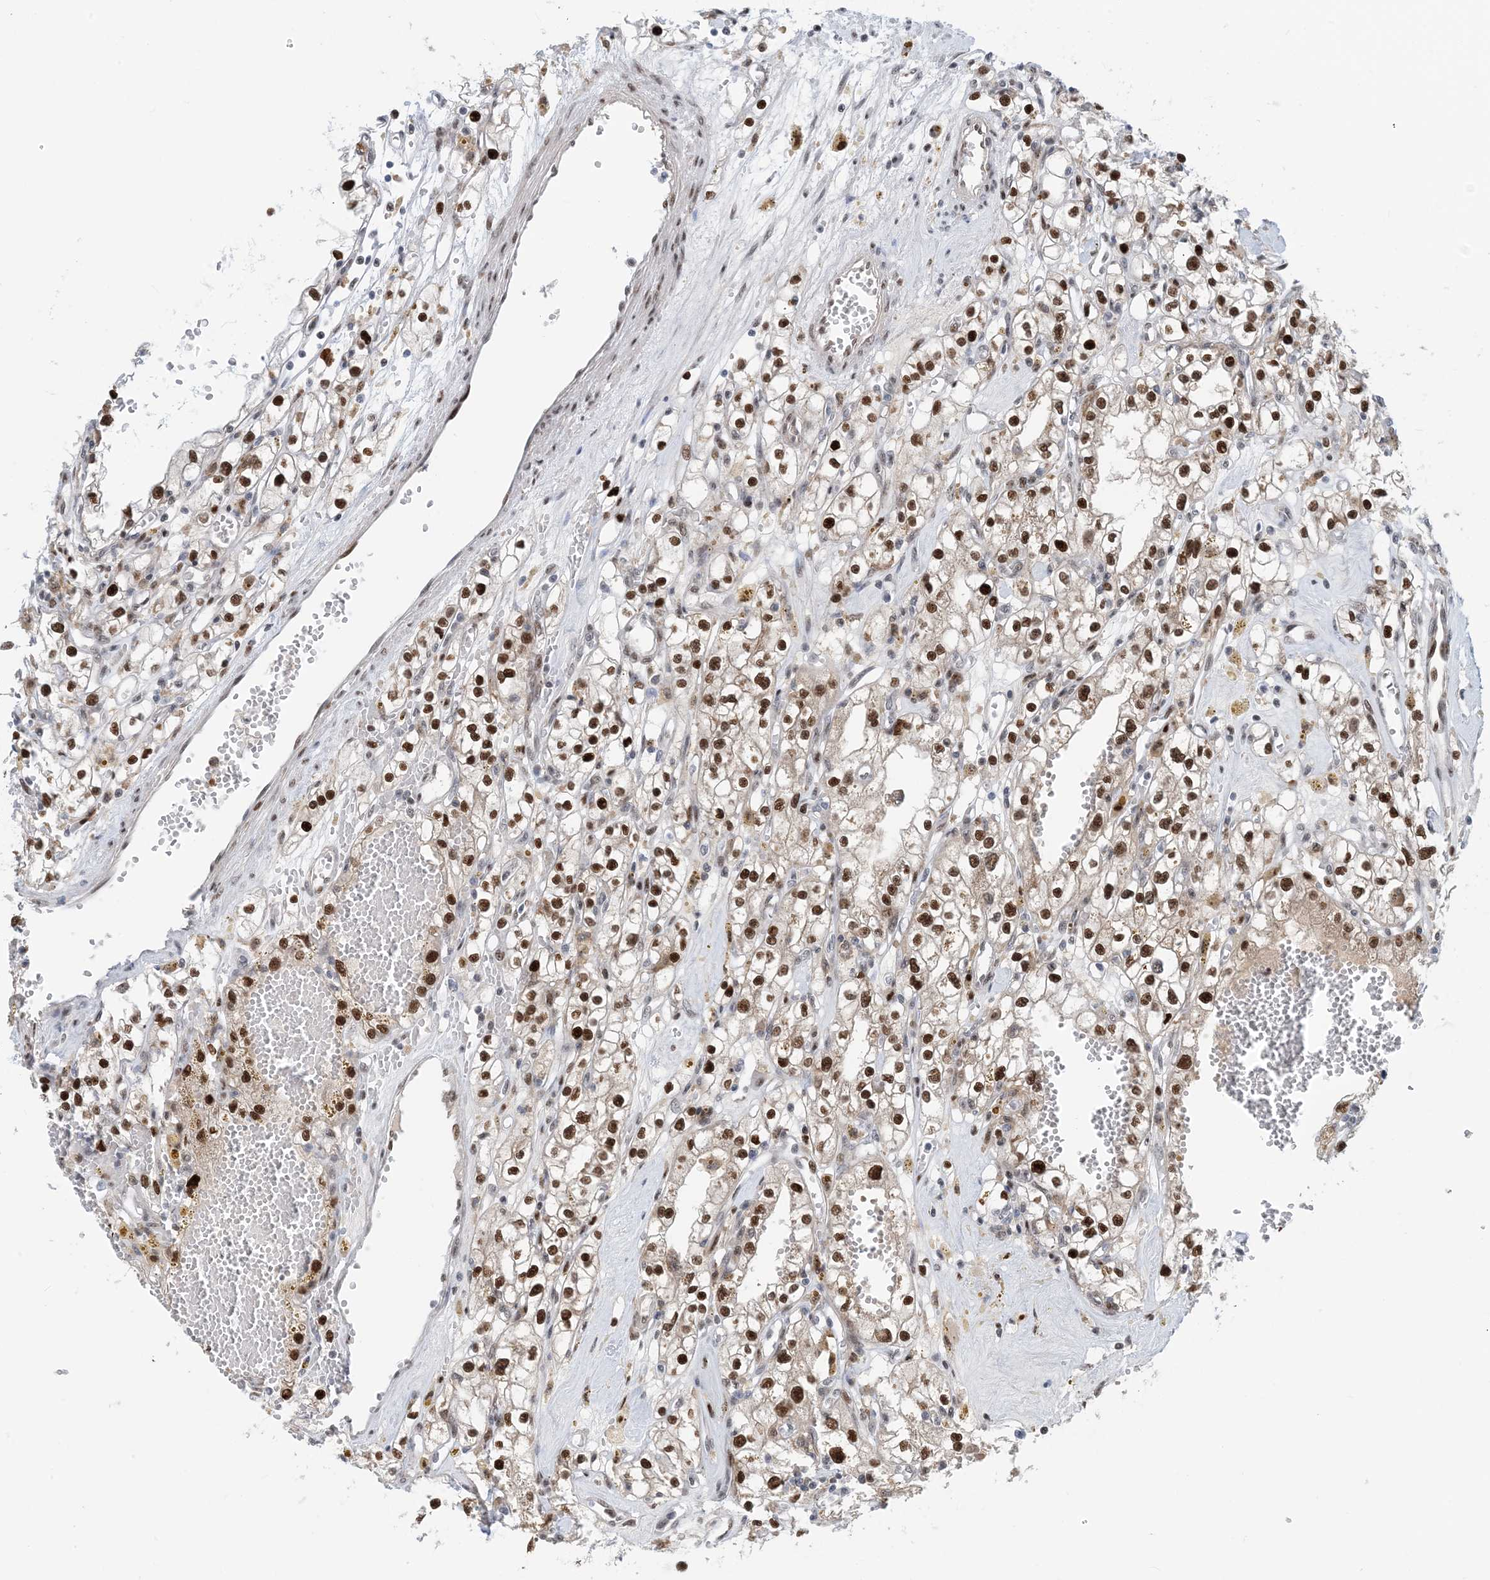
{"staining": {"intensity": "strong", "quantity": ">75%", "location": "nuclear"}, "tissue": "renal cancer", "cell_type": "Tumor cells", "image_type": "cancer", "snomed": [{"axis": "morphology", "description": "Adenocarcinoma, NOS"}, {"axis": "topography", "description": "Kidney"}], "caption": "This micrograph exhibits adenocarcinoma (renal) stained with immunohistochemistry to label a protein in brown. The nuclear of tumor cells show strong positivity for the protein. Nuclei are counter-stained blue.", "gene": "HEMK1", "patient": {"sex": "male", "age": 56}}